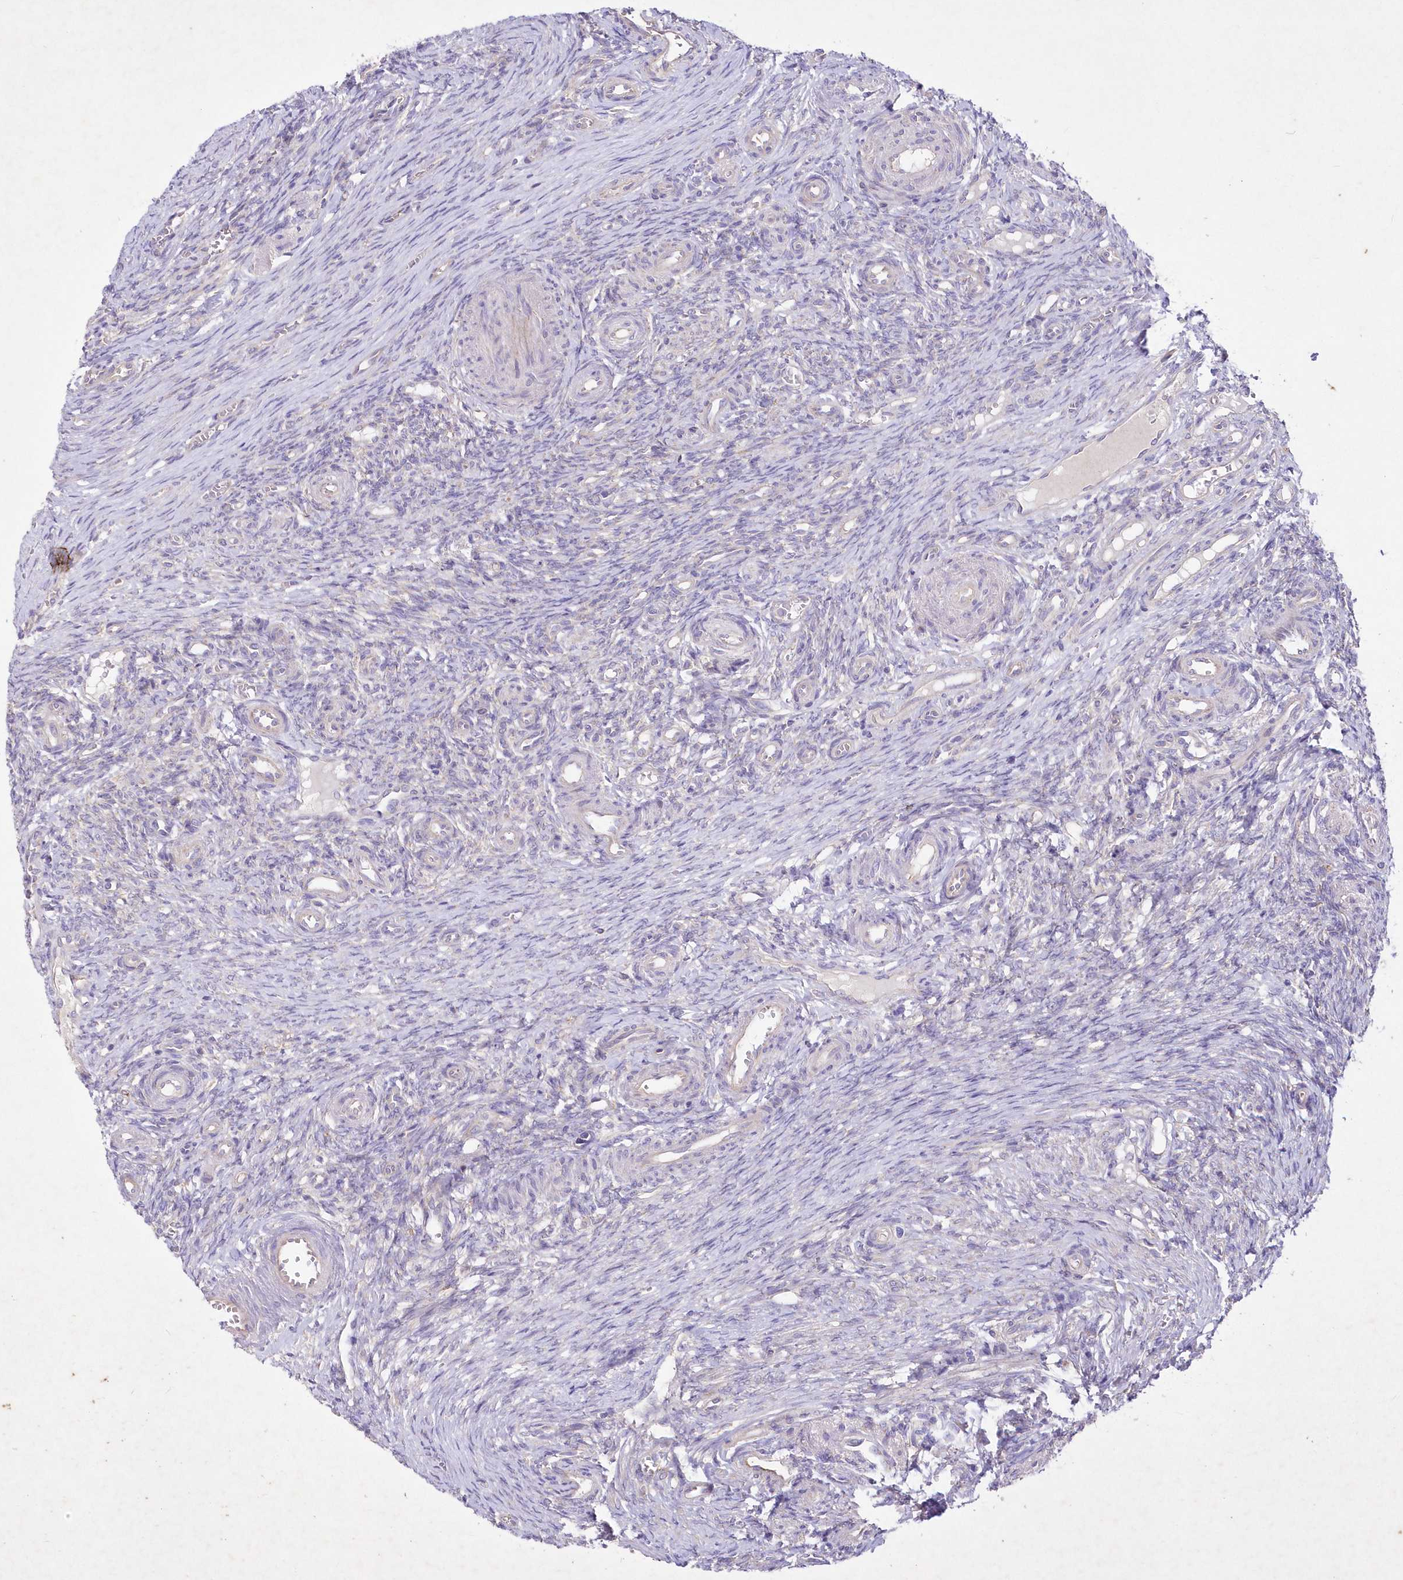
{"staining": {"intensity": "negative", "quantity": "none", "location": "none"}, "tissue": "ovary", "cell_type": "Ovarian stroma cells", "image_type": "normal", "snomed": [{"axis": "morphology", "description": "Adenocarcinoma, NOS"}, {"axis": "topography", "description": "Endometrium"}], "caption": "The immunohistochemistry (IHC) image has no significant positivity in ovarian stroma cells of ovary. (DAB IHC, high magnification).", "gene": "ITSN2", "patient": {"sex": "female", "age": 32}}